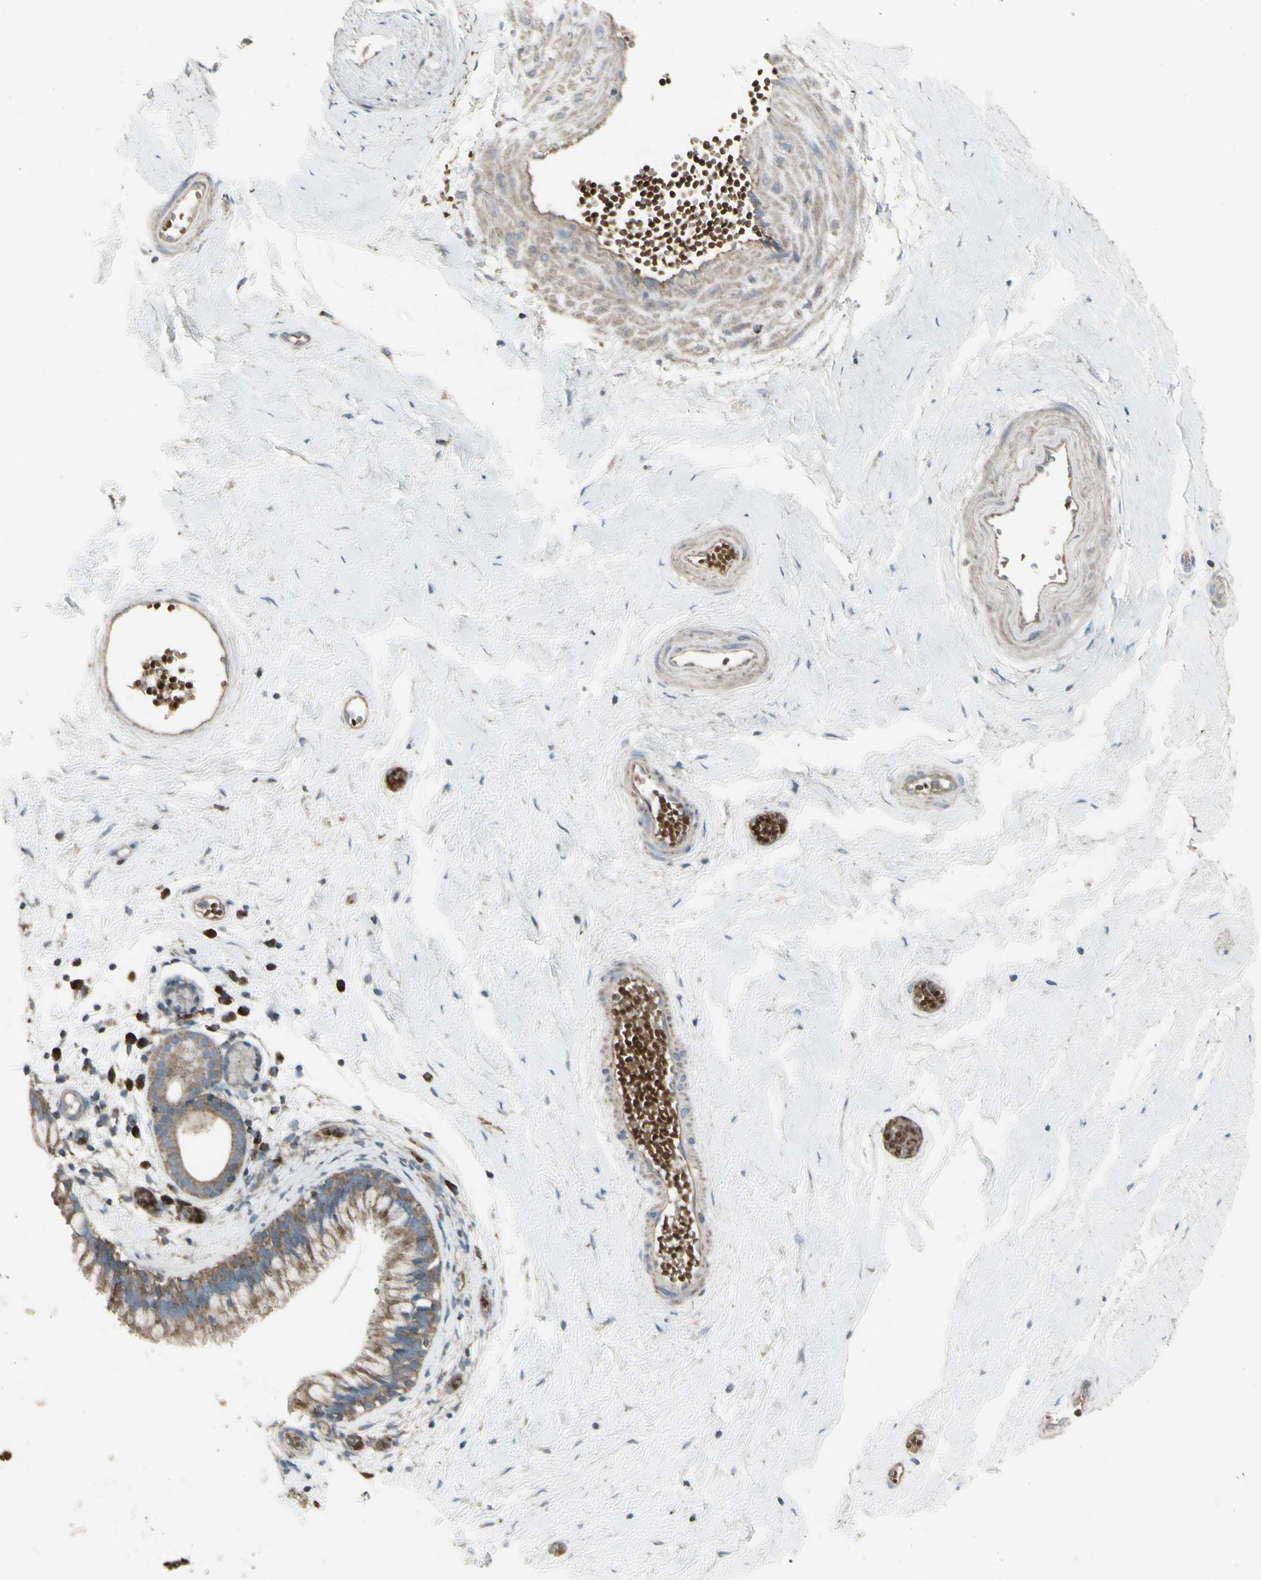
{"staining": {"intensity": "moderate", "quantity": ">75%", "location": "cytoplasmic/membranous"}, "tissue": "nasopharynx", "cell_type": "Respiratory epithelial cells", "image_type": "normal", "snomed": [{"axis": "morphology", "description": "Normal tissue, NOS"}, {"axis": "morphology", "description": "Inflammation, NOS"}, {"axis": "topography", "description": "Nasopharynx"}], "caption": "A brown stain highlights moderate cytoplasmic/membranous positivity of a protein in respiratory epithelial cells of normal human nasopharynx.", "gene": "SHC1", "patient": {"sex": "male", "age": 48}}